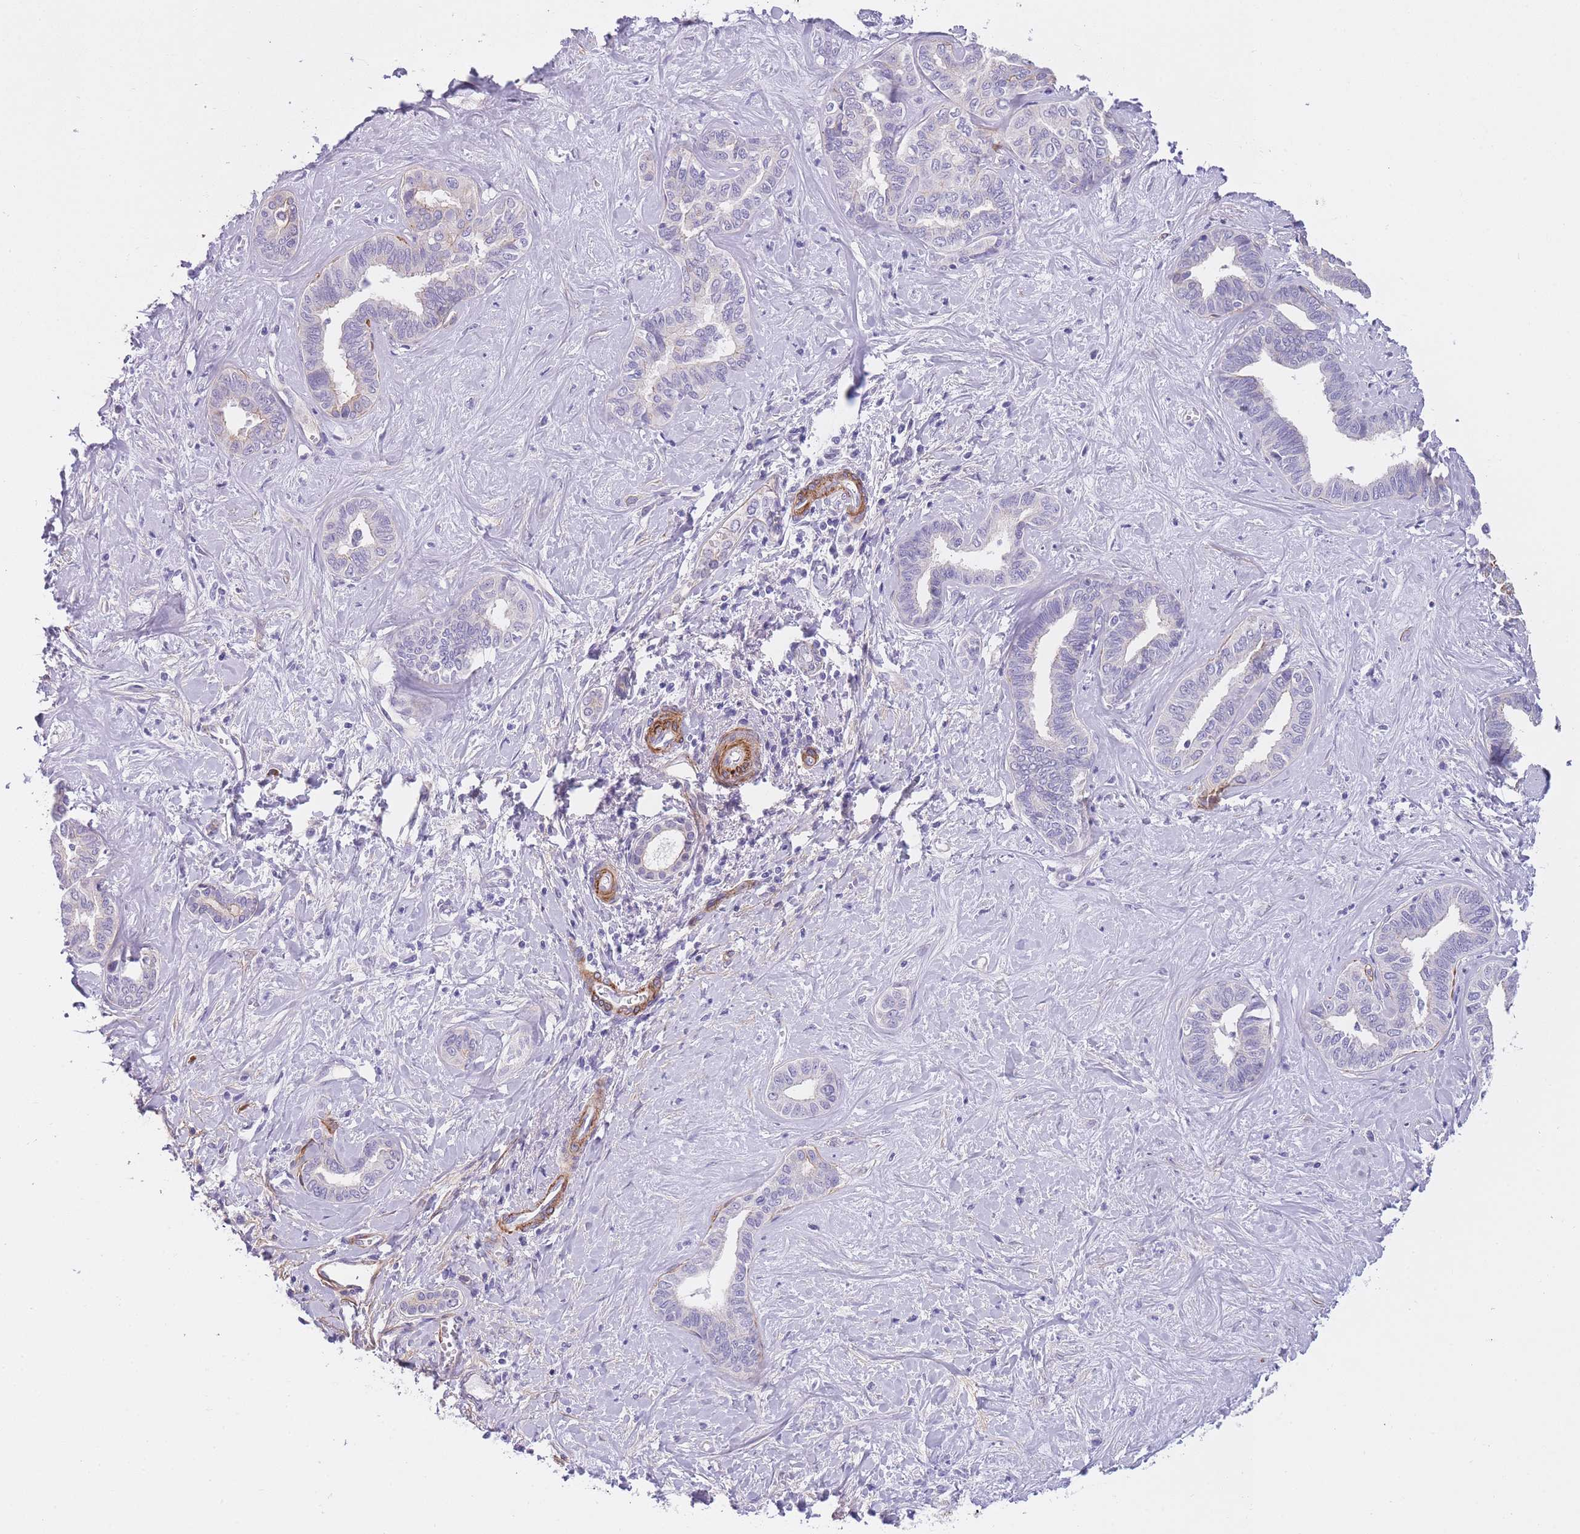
{"staining": {"intensity": "negative", "quantity": "none", "location": "none"}, "tissue": "liver cancer", "cell_type": "Tumor cells", "image_type": "cancer", "snomed": [{"axis": "morphology", "description": "Cholangiocarcinoma"}, {"axis": "topography", "description": "Liver"}], "caption": "Immunohistochemical staining of human liver cholangiocarcinoma exhibits no significant staining in tumor cells.", "gene": "FAM124A", "patient": {"sex": "female", "age": 77}}